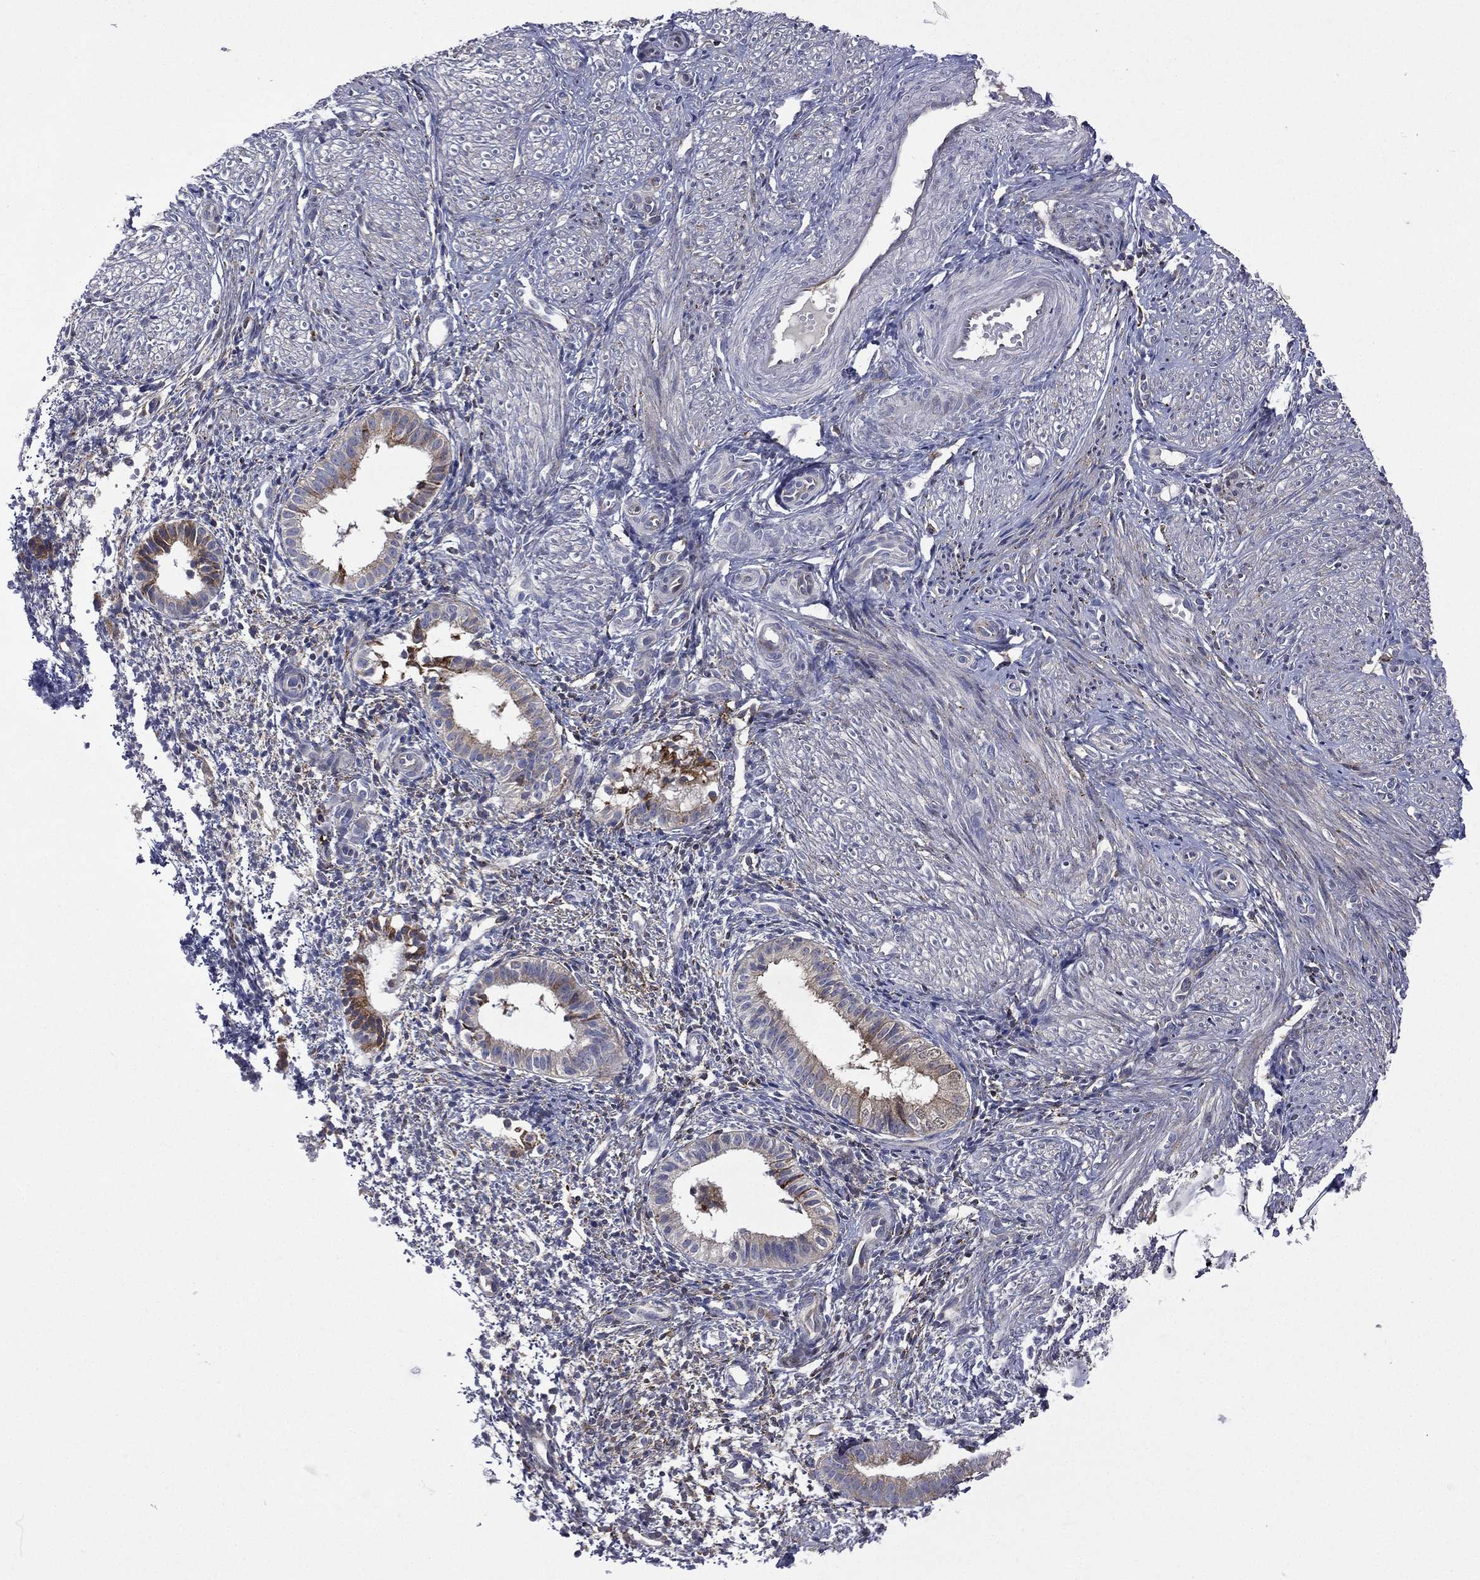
{"staining": {"intensity": "negative", "quantity": "none", "location": "none"}, "tissue": "endometrium", "cell_type": "Cells in endometrial stroma", "image_type": "normal", "snomed": [{"axis": "morphology", "description": "Normal tissue, NOS"}, {"axis": "topography", "description": "Endometrium"}], "caption": "DAB immunohistochemical staining of normal human endometrium exhibits no significant expression in cells in endometrial stroma. (DAB IHC with hematoxylin counter stain).", "gene": "C20orf96", "patient": {"sex": "female", "age": 47}}